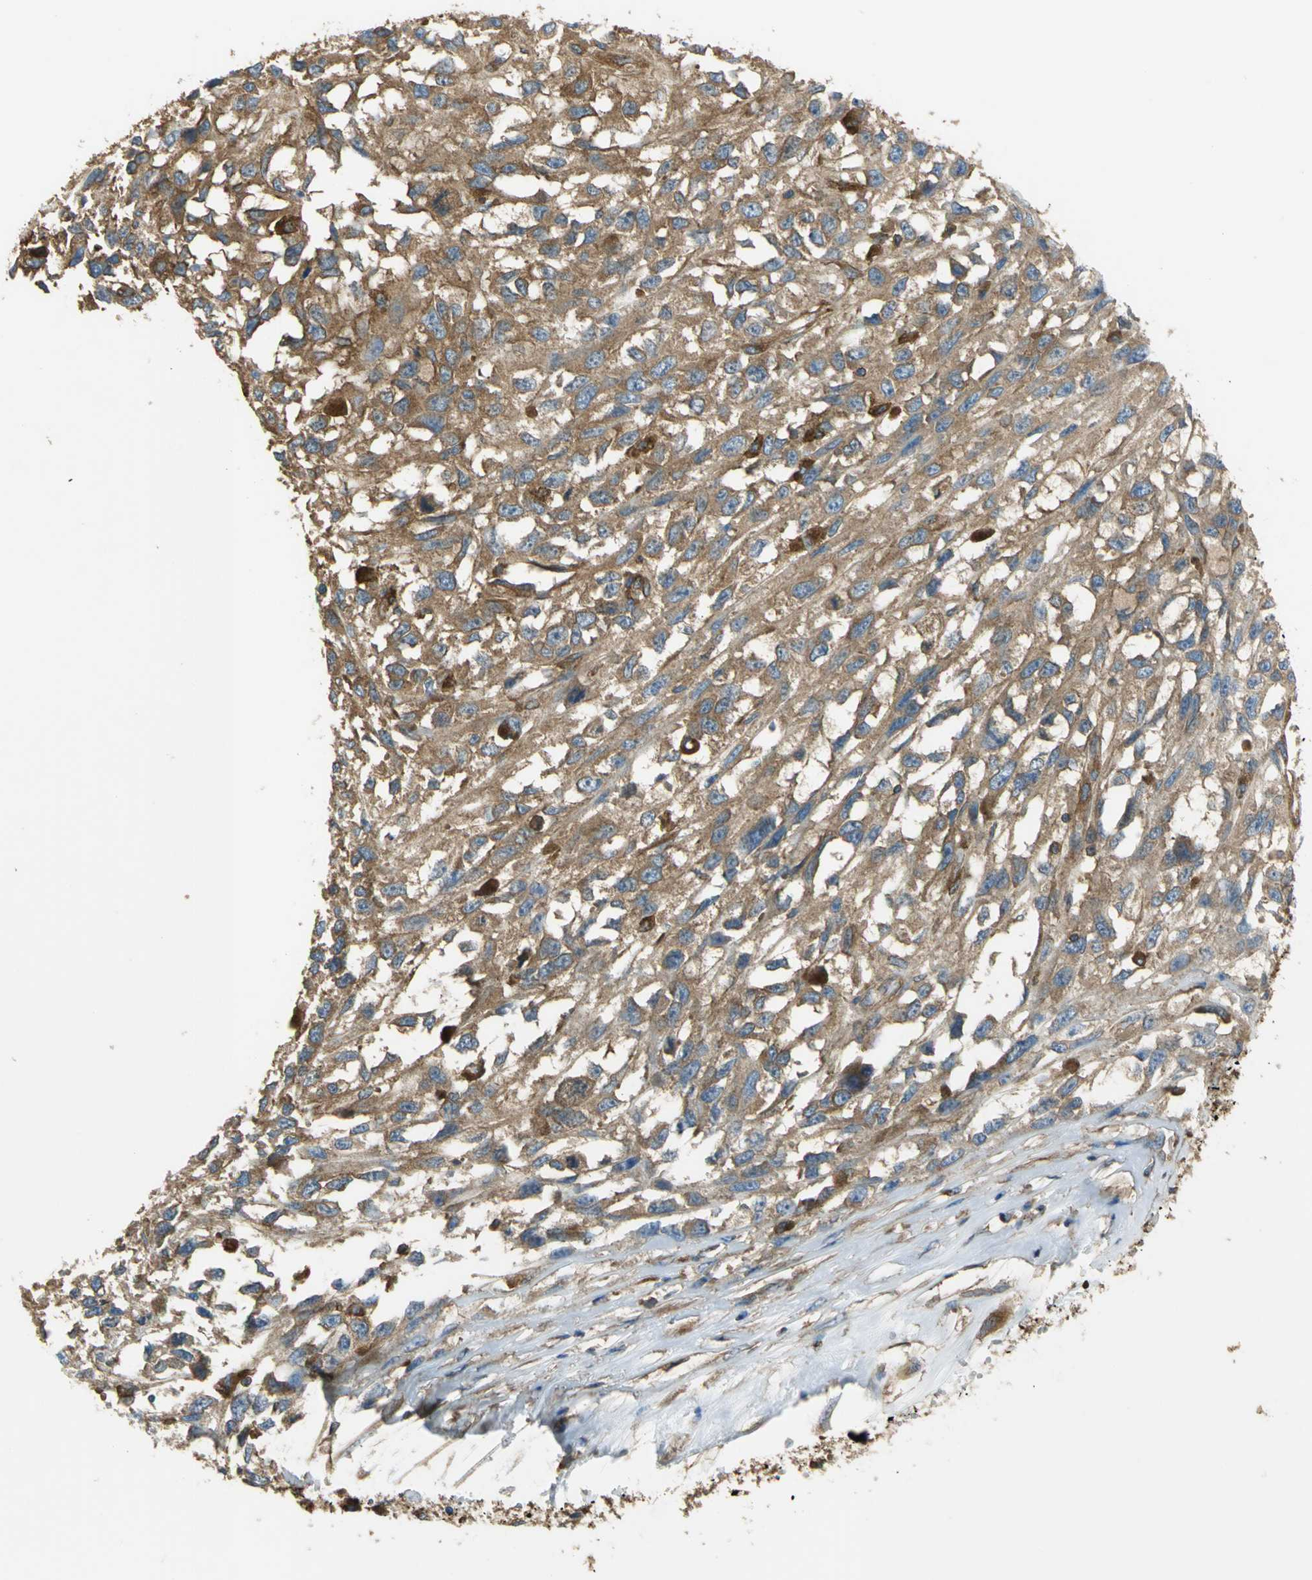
{"staining": {"intensity": "moderate", "quantity": ">75%", "location": "cytoplasmic/membranous"}, "tissue": "melanoma", "cell_type": "Tumor cells", "image_type": "cancer", "snomed": [{"axis": "morphology", "description": "Malignant melanoma, Metastatic site"}, {"axis": "topography", "description": "Lymph node"}], "caption": "Melanoma stained with immunohistochemistry (IHC) reveals moderate cytoplasmic/membranous positivity in about >75% of tumor cells.", "gene": "TLN1", "patient": {"sex": "male", "age": 59}}